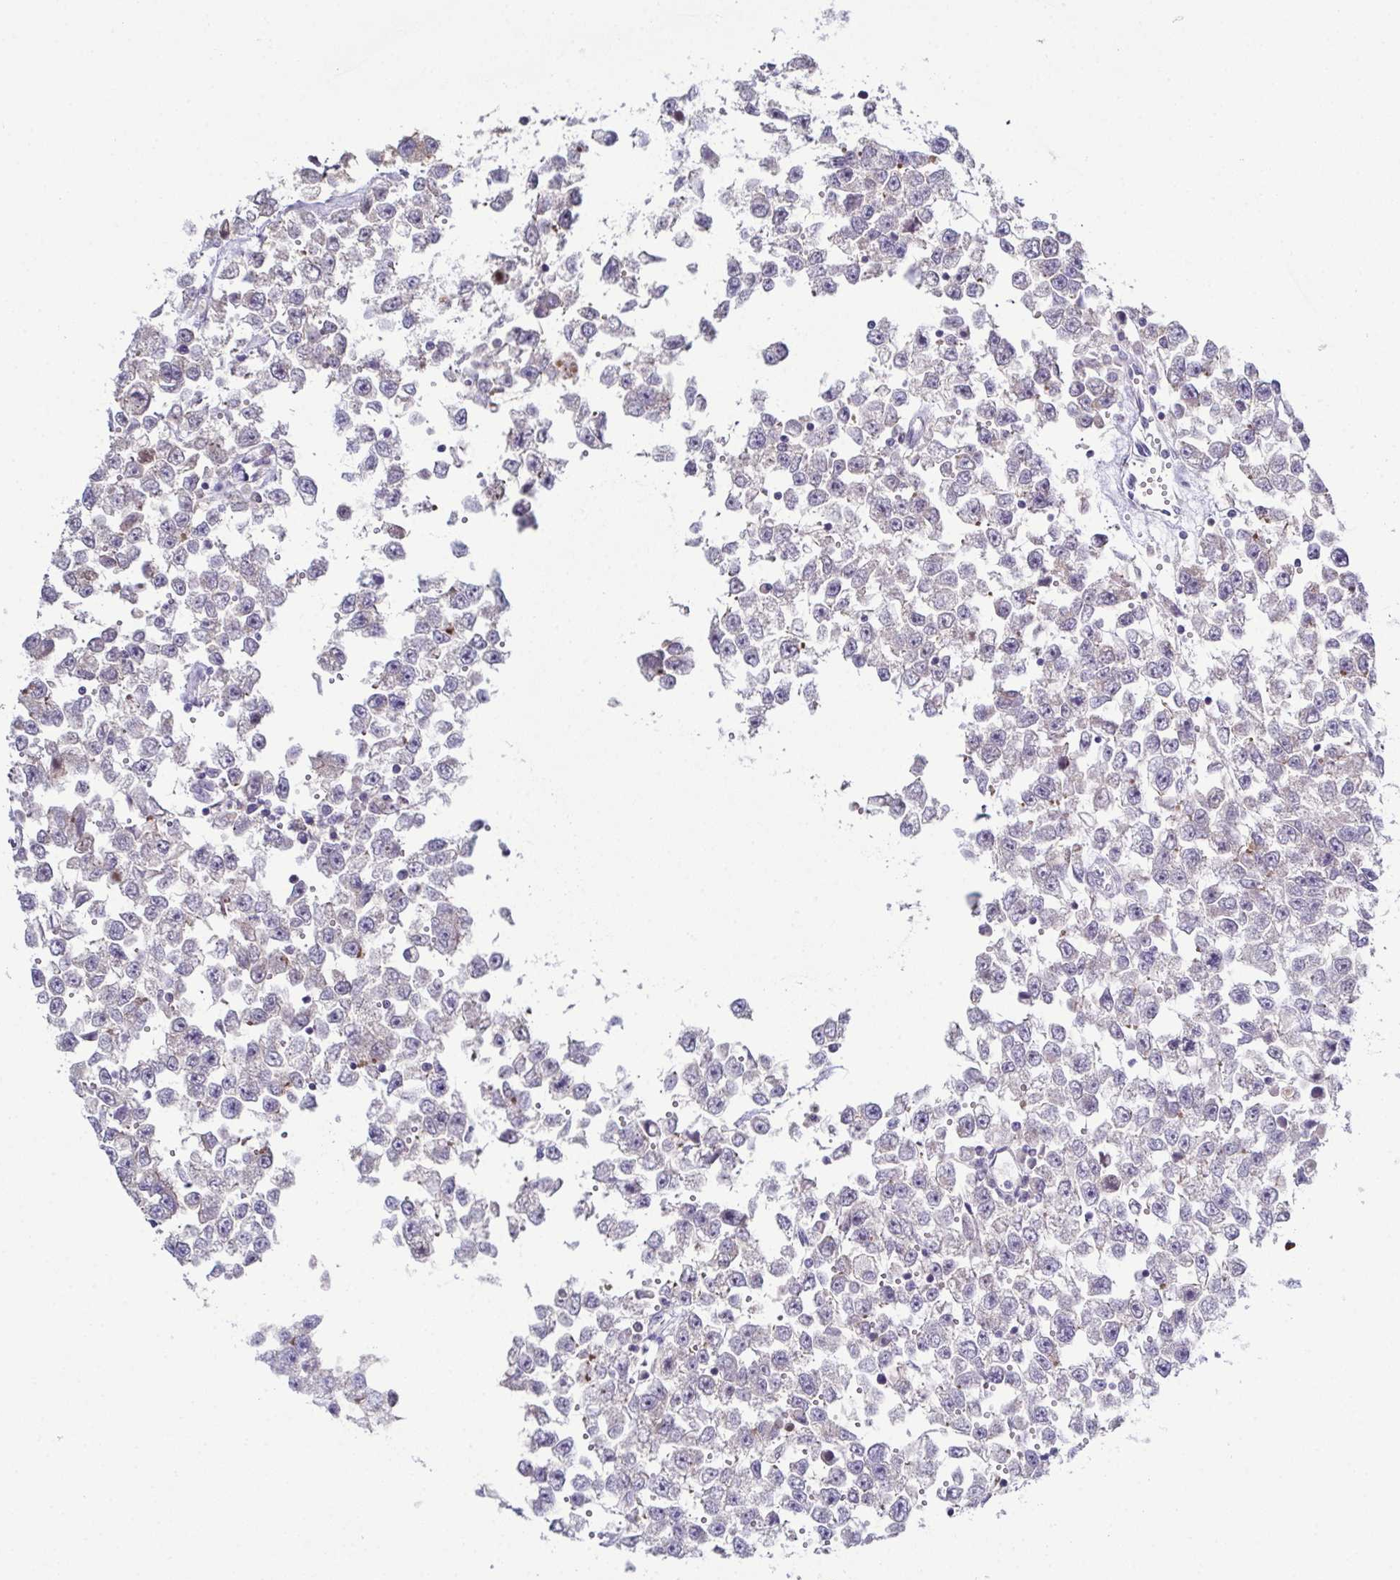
{"staining": {"intensity": "weak", "quantity": "<25%", "location": "cytoplasmic/membranous"}, "tissue": "testis cancer", "cell_type": "Tumor cells", "image_type": "cancer", "snomed": [{"axis": "morphology", "description": "Seminoma, NOS"}, {"axis": "topography", "description": "Testis"}], "caption": "Tumor cells show no significant expression in testis cancer (seminoma). (DAB IHC visualized using brightfield microscopy, high magnification).", "gene": "CFAP97D1", "patient": {"sex": "male", "age": 34}}